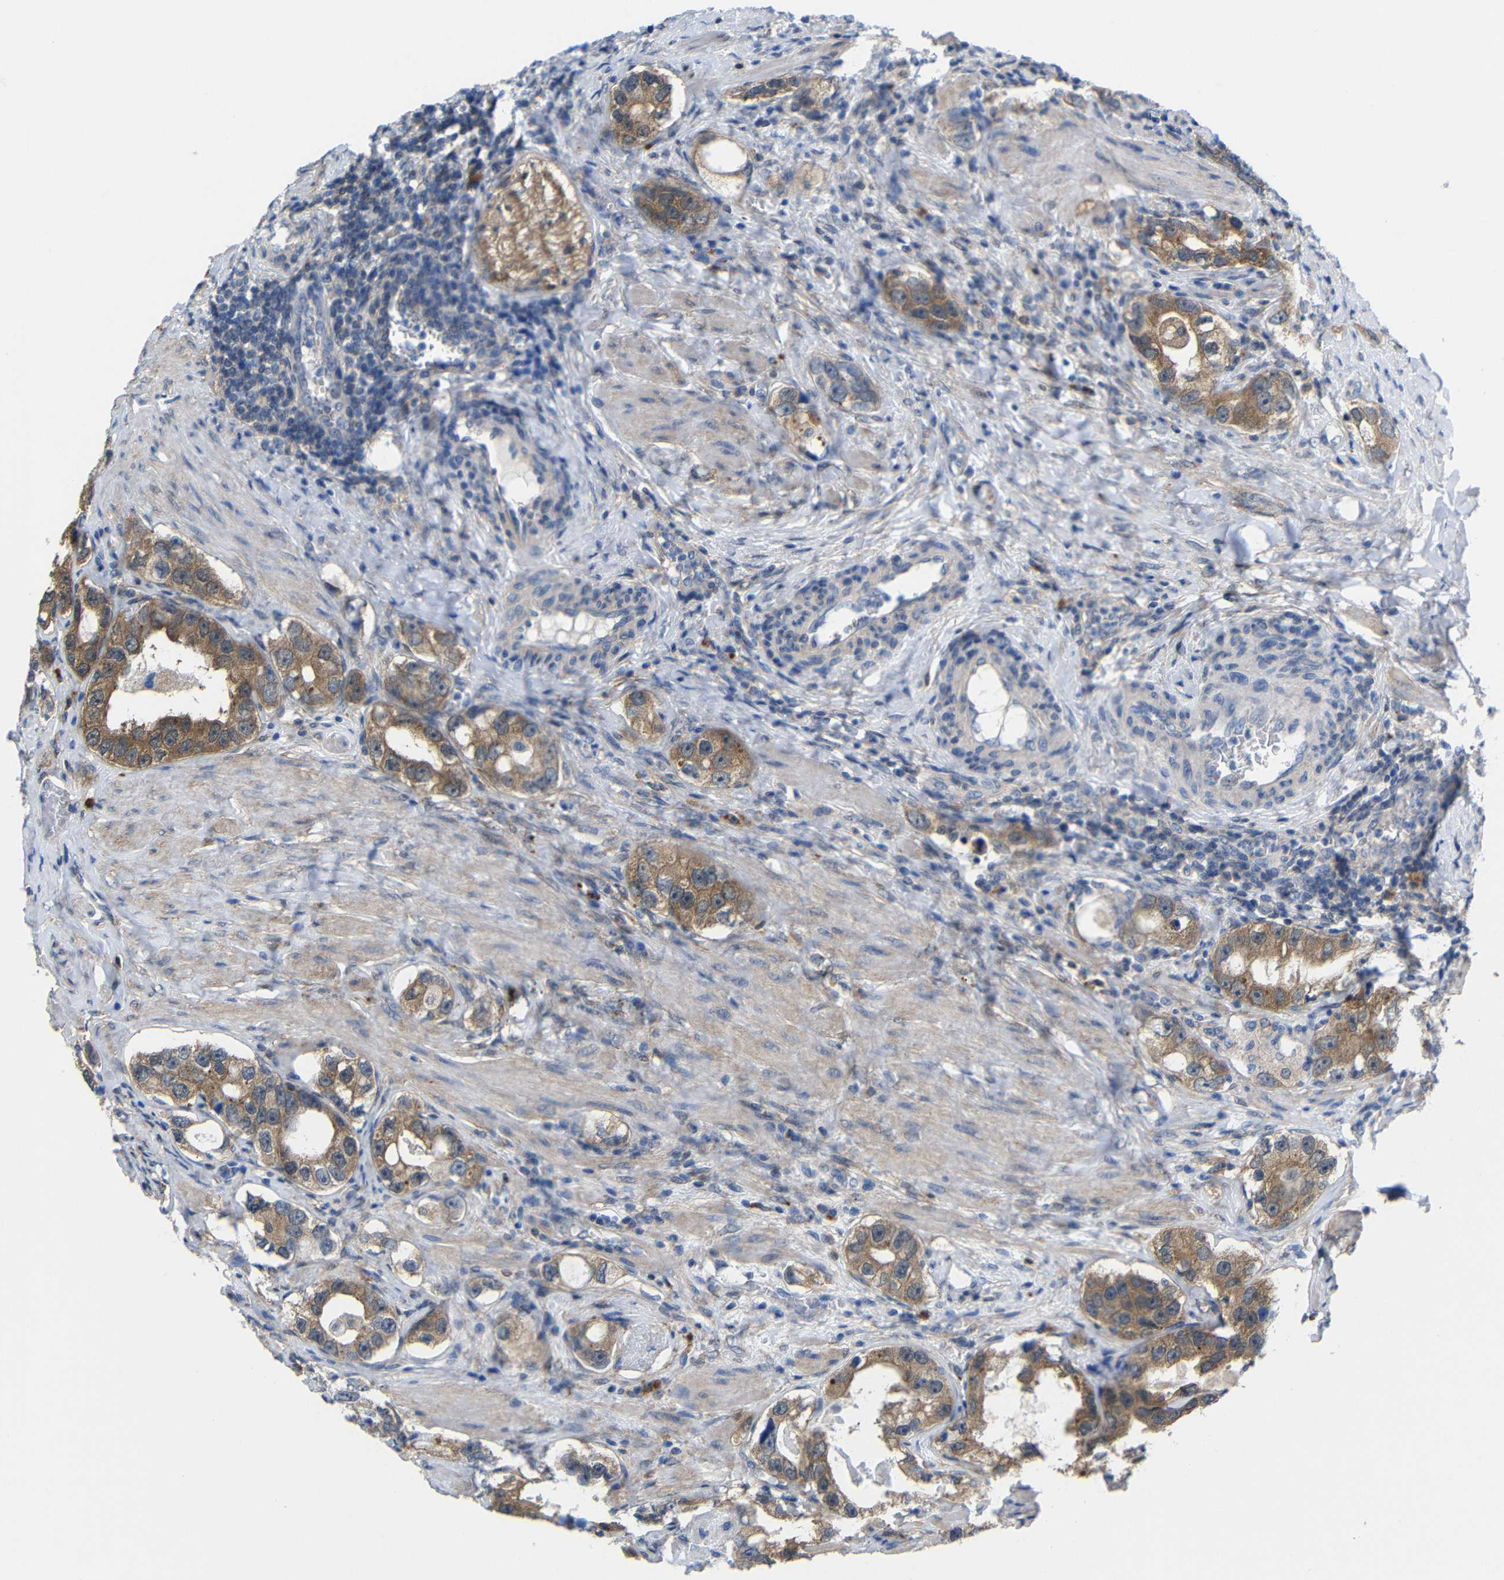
{"staining": {"intensity": "moderate", "quantity": ">75%", "location": "cytoplasmic/membranous"}, "tissue": "prostate cancer", "cell_type": "Tumor cells", "image_type": "cancer", "snomed": [{"axis": "morphology", "description": "Adenocarcinoma, High grade"}, {"axis": "topography", "description": "Prostate"}], "caption": "A photomicrograph of prostate adenocarcinoma (high-grade) stained for a protein shows moderate cytoplasmic/membranous brown staining in tumor cells.", "gene": "PEBP1", "patient": {"sex": "male", "age": 63}}